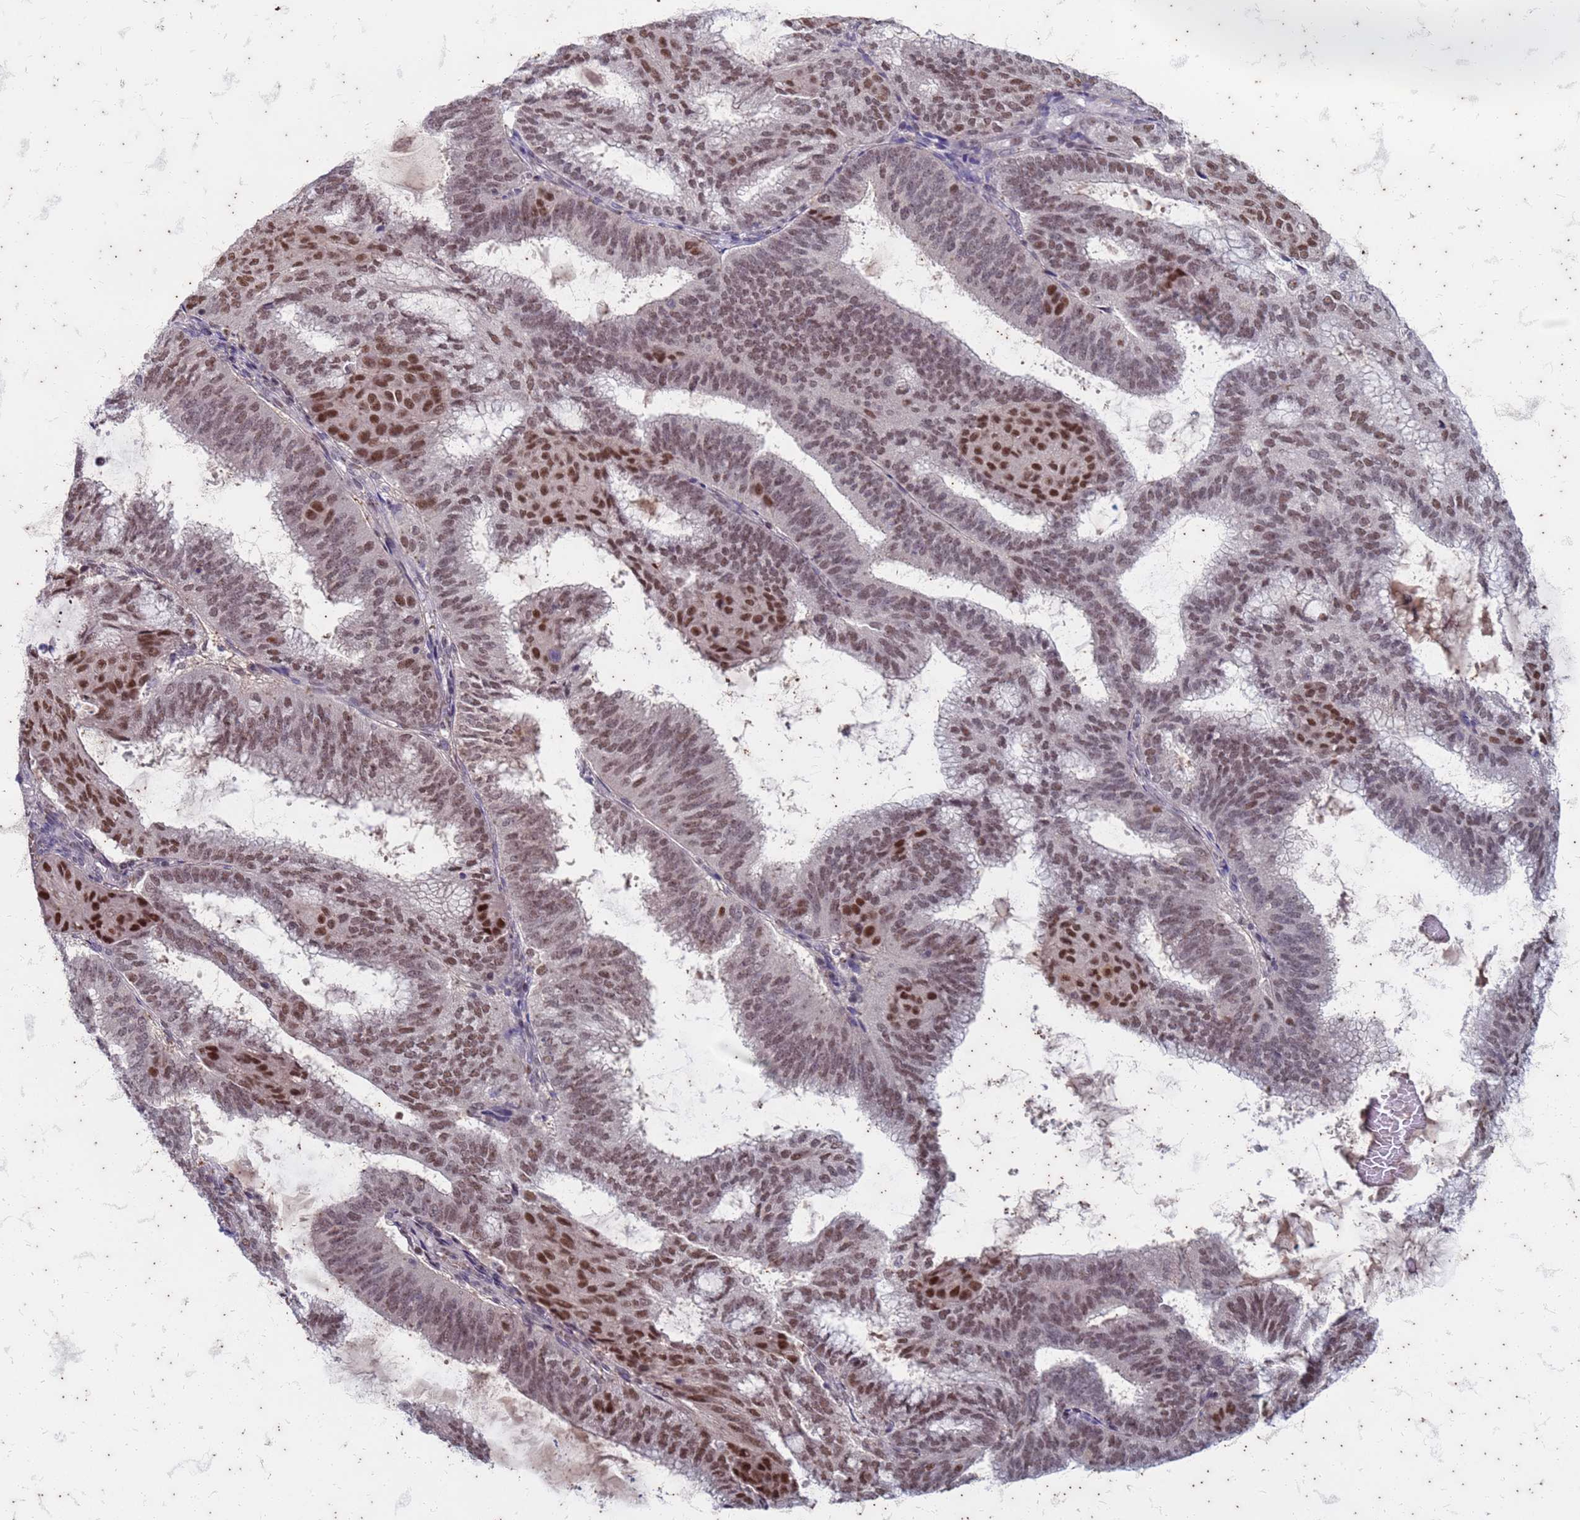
{"staining": {"intensity": "strong", "quantity": "25%-75%", "location": "nuclear"}, "tissue": "endometrial cancer", "cell_type": "Tumor cells", "image_type": "cancer", "snomed": [{"axis": "morphology", "description": "Adenocarcinoma, NOS"}, {"axis": "topography", "description": "Endometrium"}], "caption": "The image demonstrates immunohistochemical staining of endometrial cancer. There is strong nuclear staining is present in approximately 25%-75% of tumor cells.", "gene": "TRMT6", "patient": {"sex": "female", "age": 49}}